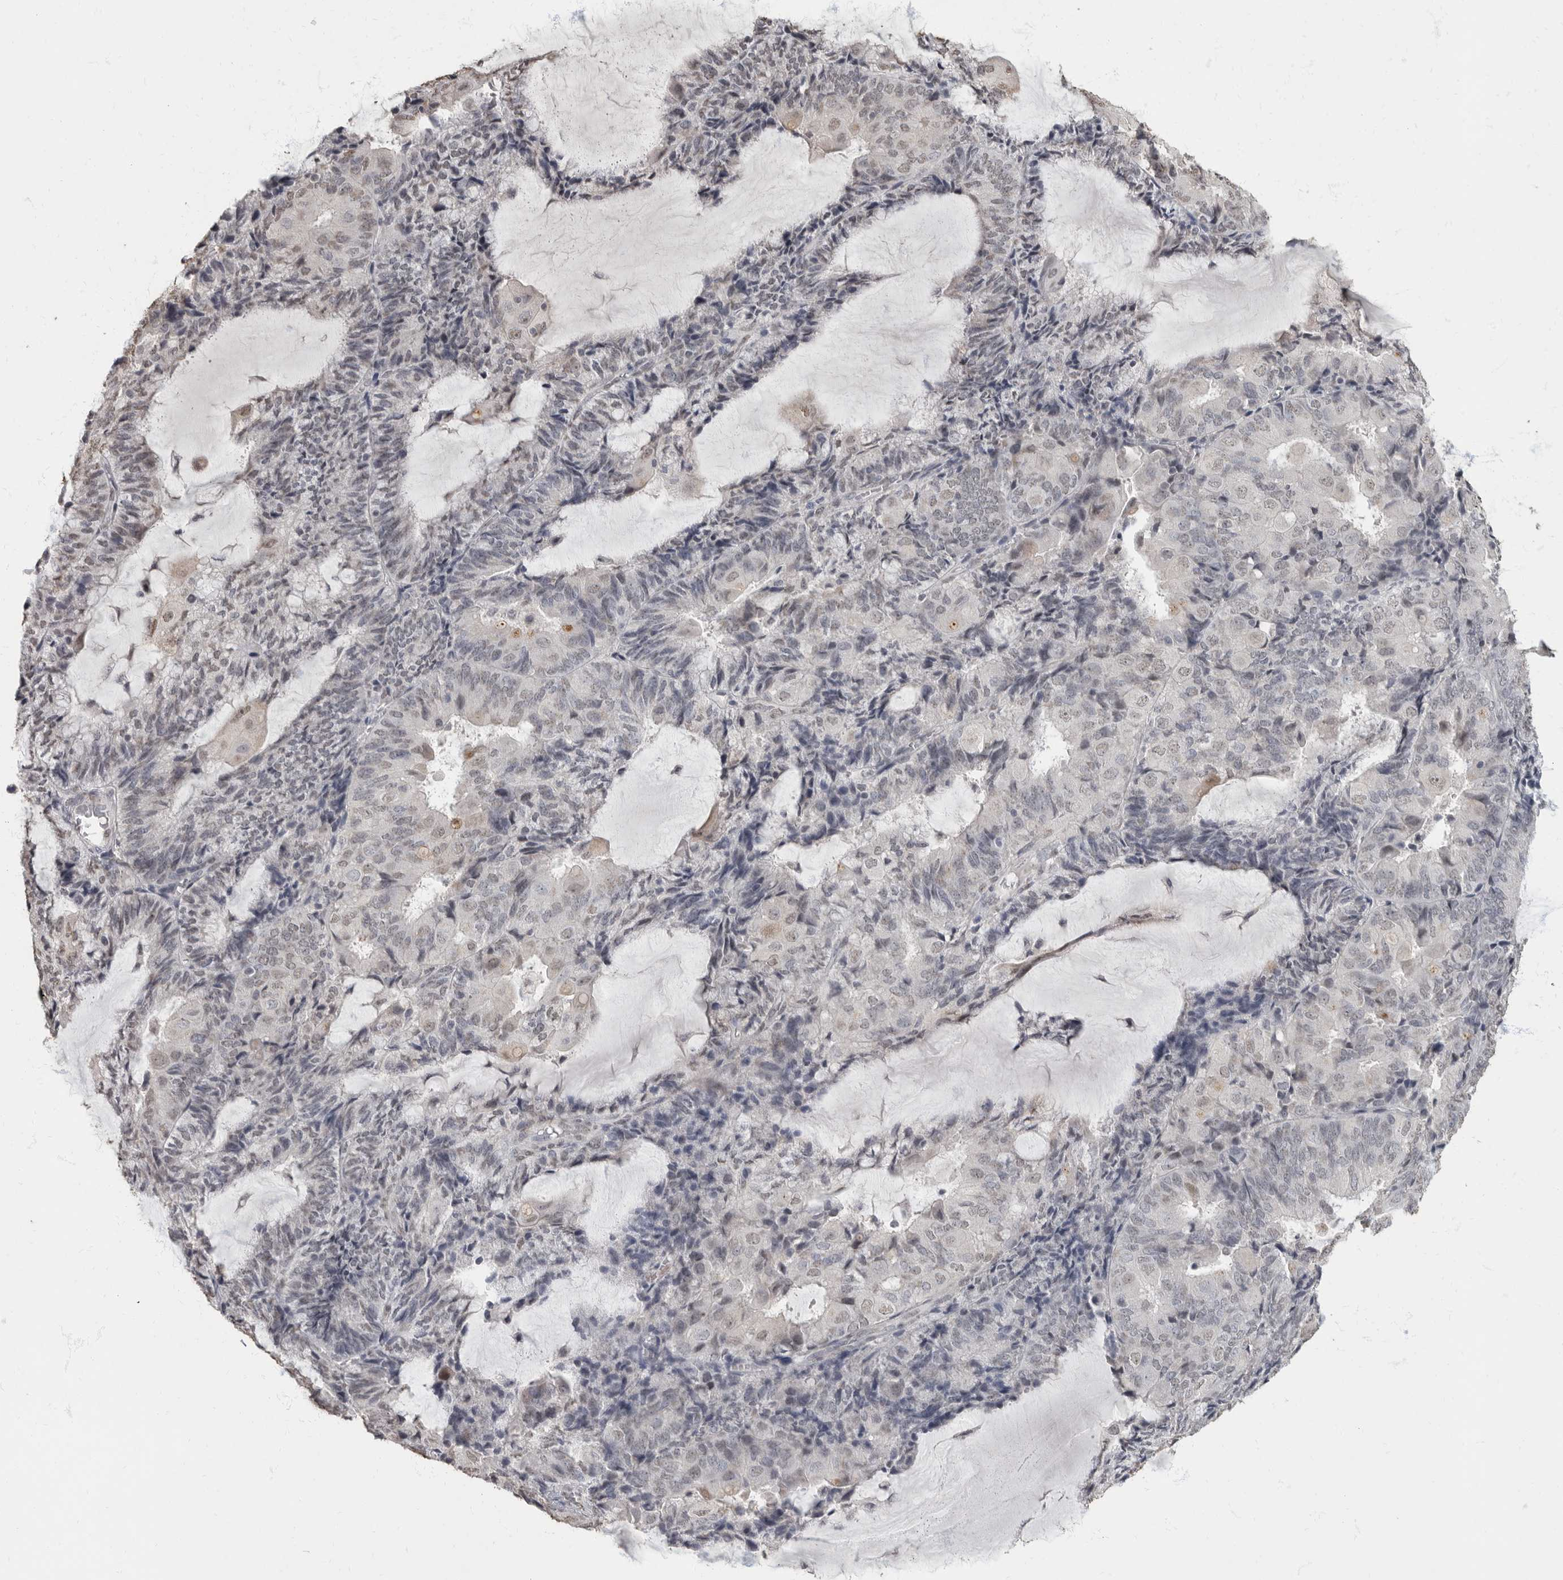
{"staining": {"intensity": "negative", "quantity": "none", "location": "none"}, "tissue": "endometrial cancer", "cell_type": "Tumor cells", "image_type": "cancer", "snomed": [{"axis": "morphology", "description": "Adenocarcinoma, NOS"}, {"axis": "topography", "description": "Endometrium"}], "caption": "The image displays no significant staining in tumor cells of endometrial adenocarcinoma.", "gene": "NBL1", "patient": {"sex": "female", "age": 81}}